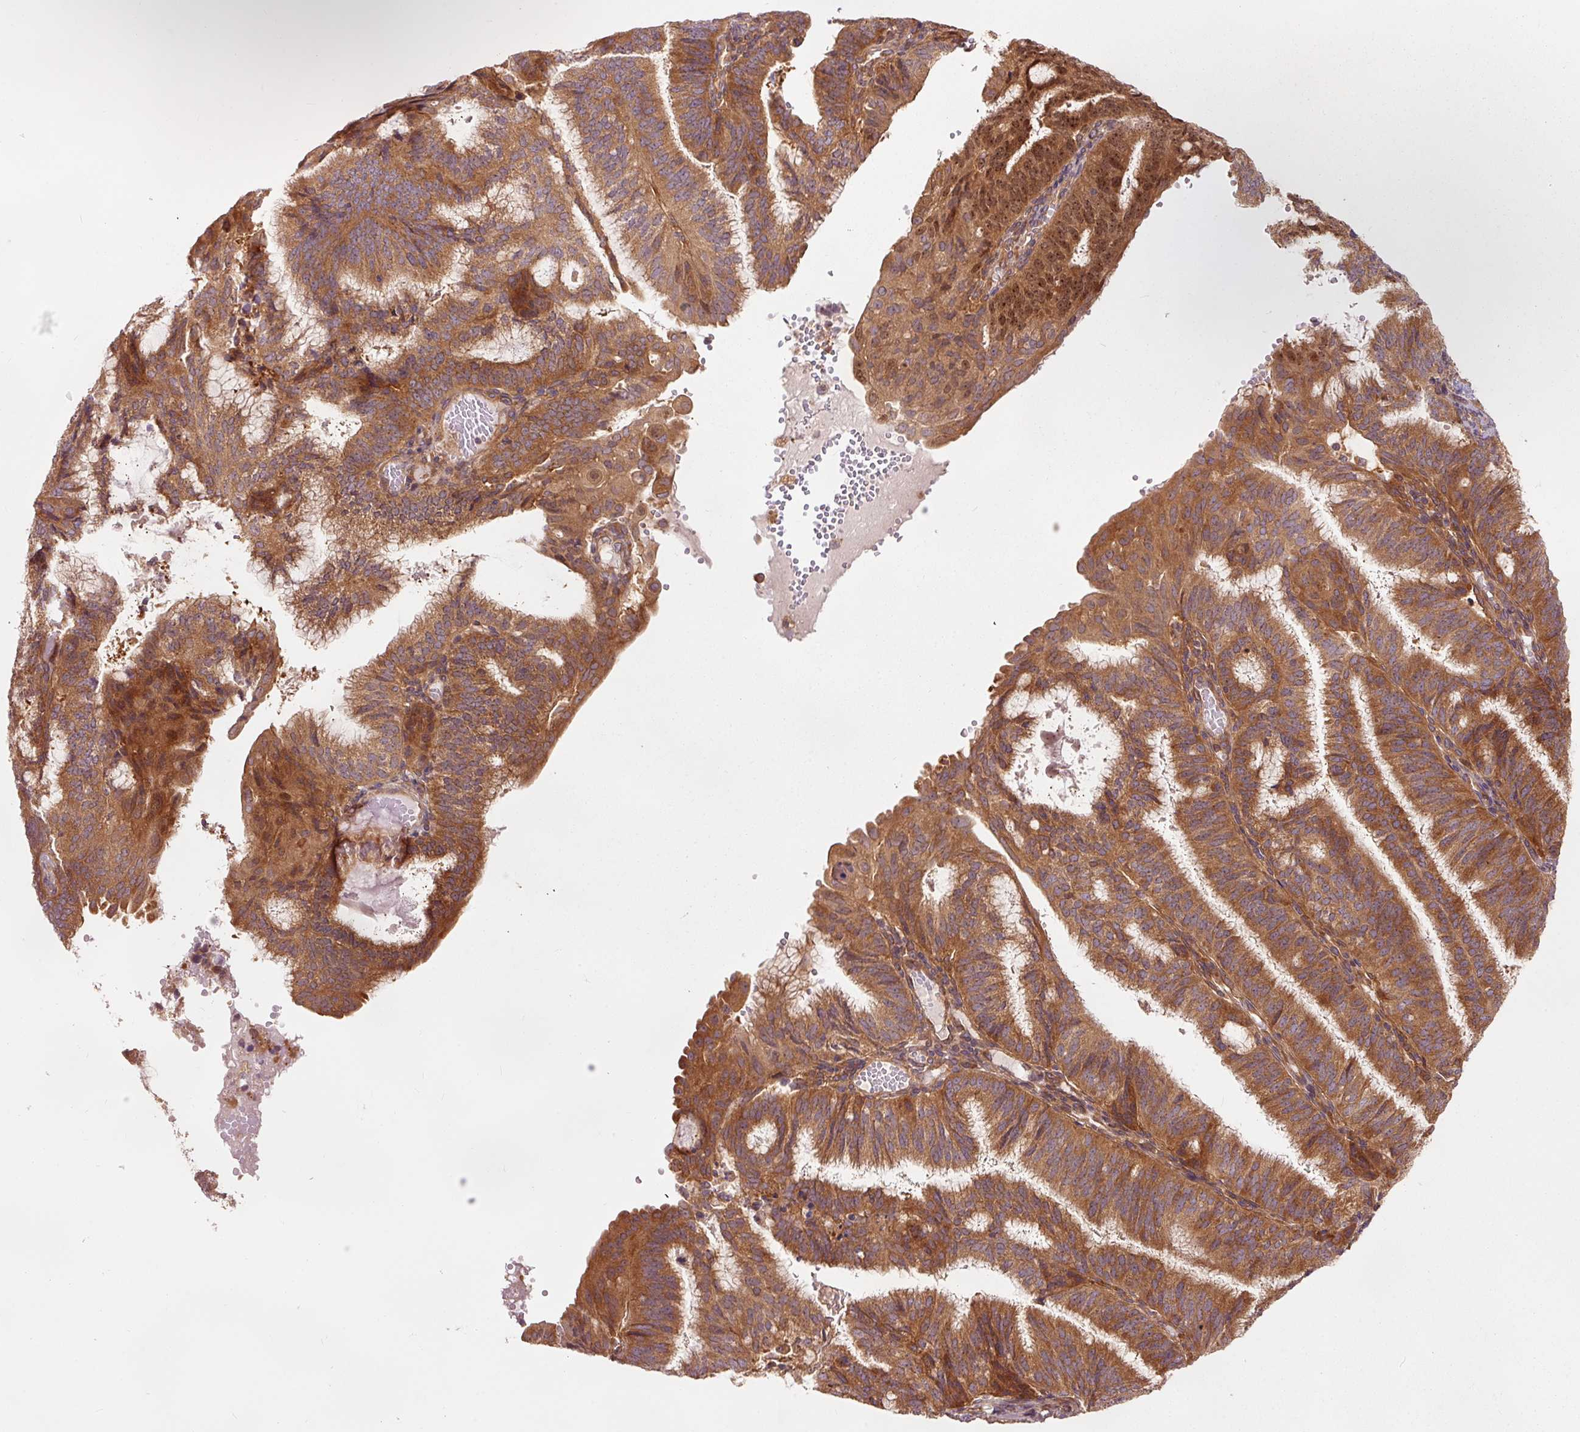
{"staining": {"intensity": "moderate", "quantity": ">75%", "location": "cytoplasmic/membranous,nuclear"}, "tissue": "endometrial cancer", "cell_type": "Tumor cells", "image_type": "cancer", "snomed": [{"axis": "morphology", "description": "Adenocarcinoma, NOS"}, {"axis": "topography", "description": "Endometrium"}], "caption": "Protein staining demonstrates moderate cytoplasmic/membranous and nuclear staining in approximately >75% of tumor cells in endometrial cancer.", "gene": "EIF3B", "patient": {"sex": "female", "age": 49}}